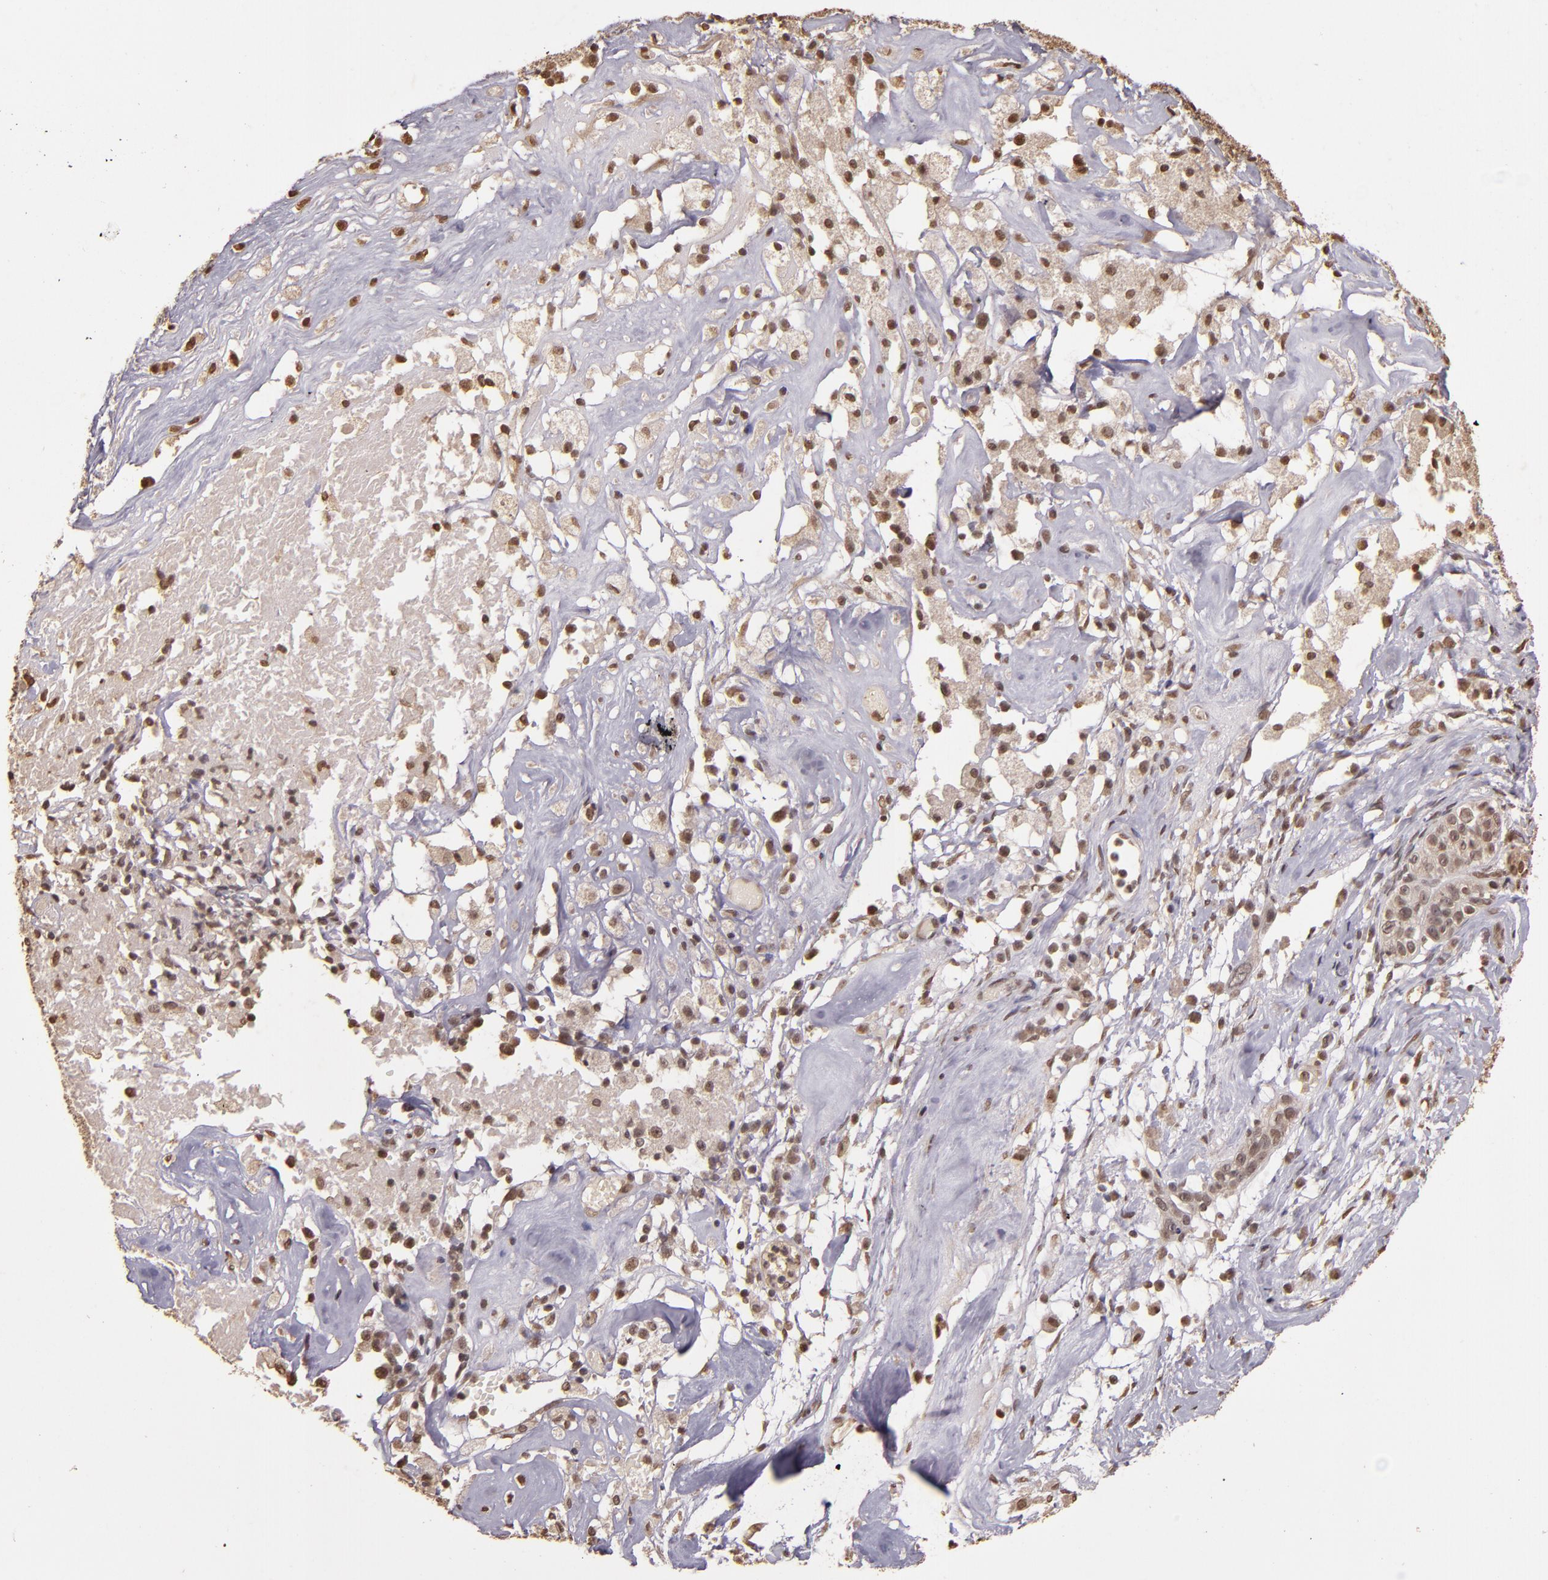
{"staining": {"intensity": "weak", "quantity": ">75%", "location": "cytoplasmic/membranous,nuclear"}, "tissue": "ovarian cancer", "cell_type": "Tumor cells", "image_type": "cancer", "snomed": [{"axis": "morphology", "description": "Normal tissue, NOS"}, {"axis": "morphology", "description": "Cystadenocarcinoma, serous, NOS"}, {"axis": "topography", "description": "Ovary"}], "caption": "This micrograph demonstrates immunohistochemistry staining of ovarian cancer, with low weak cytoplasmic/membranous and nuclear expression in about >75% of tumor cells.", "gene": "CUL1", "patient": {"sex": "female", "age": 62}}